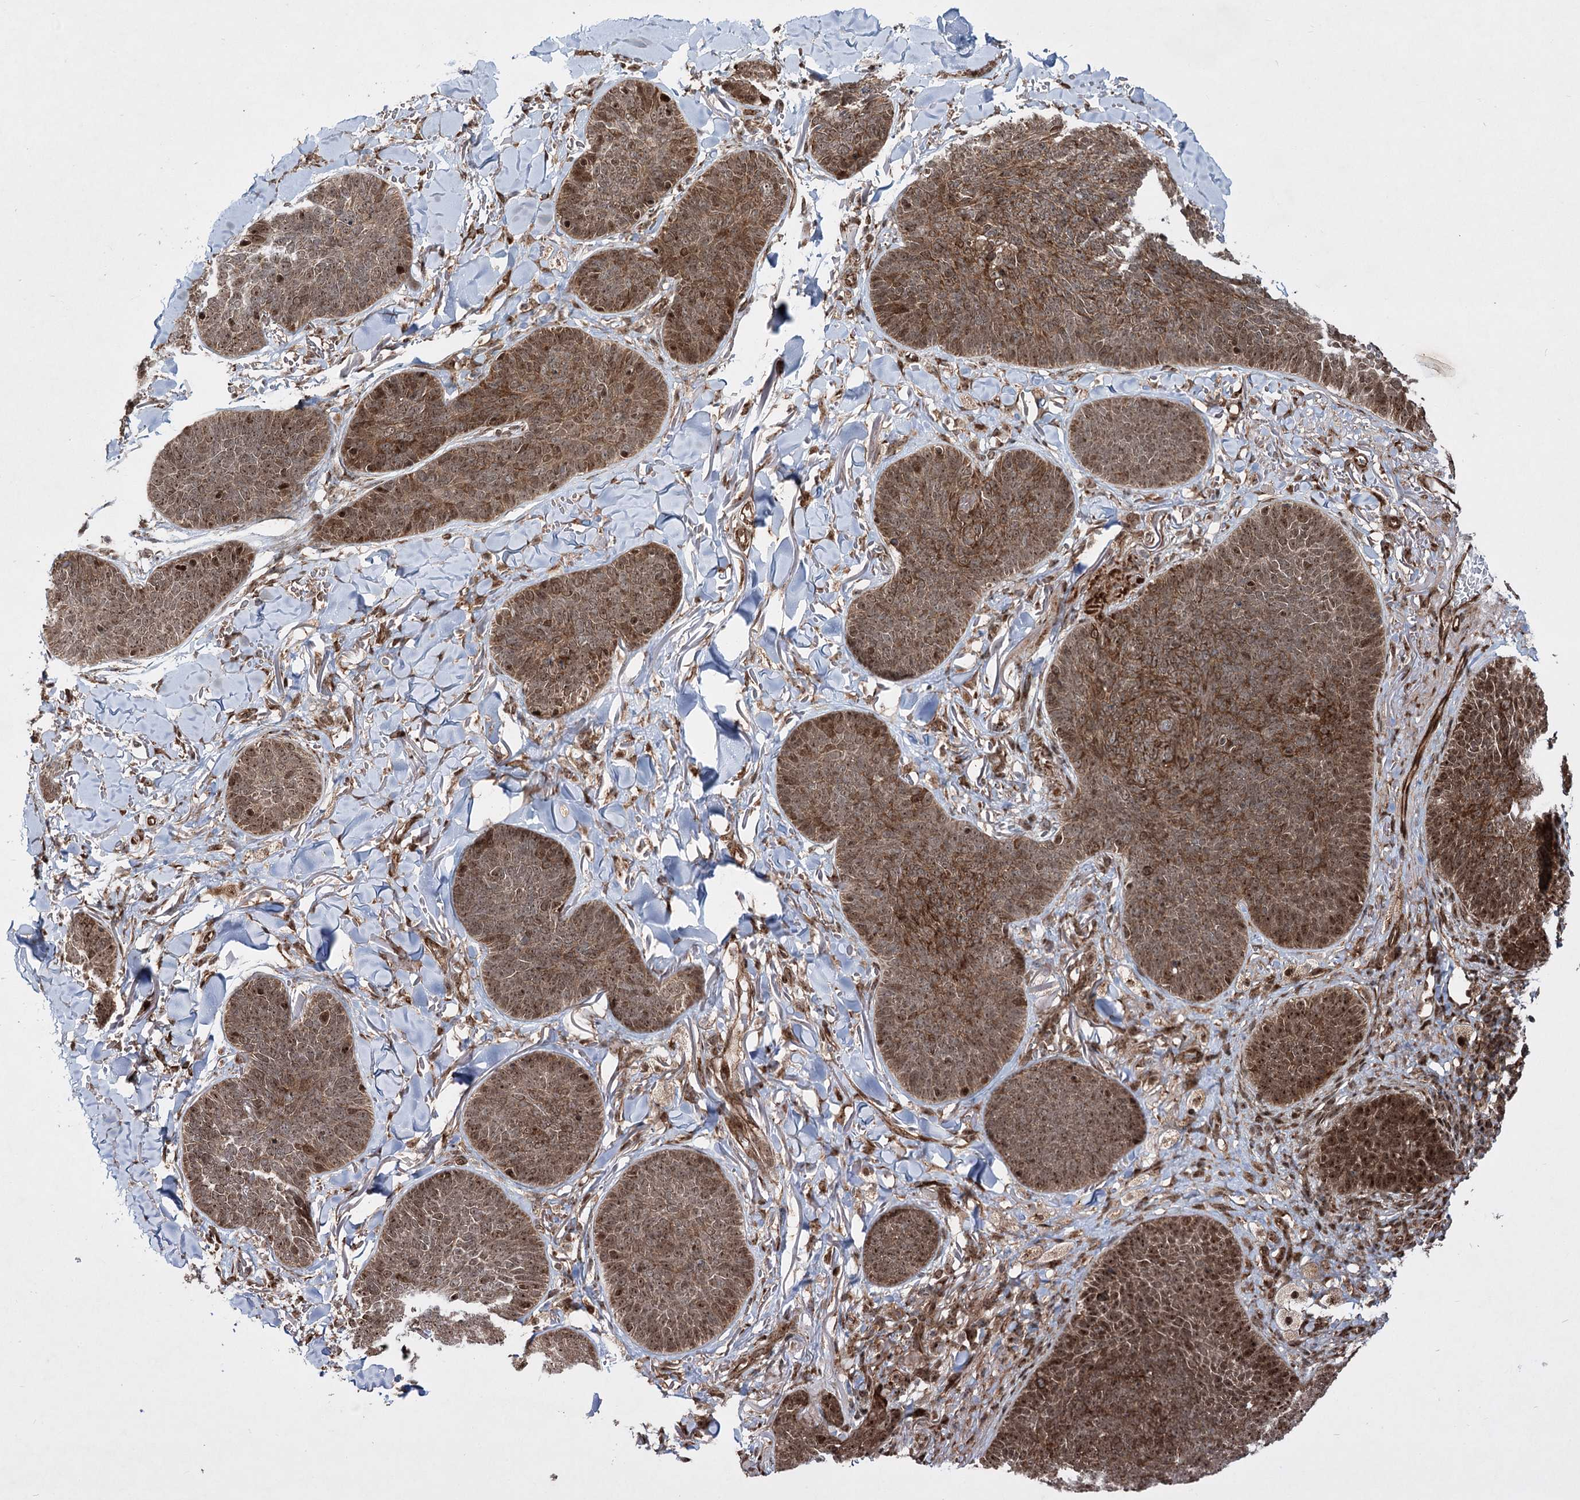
{"staining": {"intensity": "strong", "quantity": ">75%", "location": "cytoplasmic/membranous,nuclear"}, "tissue": "skin cancer", "cell_type": "Tumor cells", "image_type": "cancer", "snomed": [{"axis": "morphology", "description": "Basal cell carcinoma"}, {"axis": "topography", "description": "Skin"}], "caption": "An IHC micrograph of neoplastic tissue is shown. Protein staining in brown shows strong cytoplasmic/membranous and nuclear positivity in skin cancer within tumor cells. The staining was performed using DAB, with brown indicating positive protein expression. Nuclei are stained blue with hematoxylin.", "gene": "SERINC5", "patient": {"sex": "male", "age": 85}}